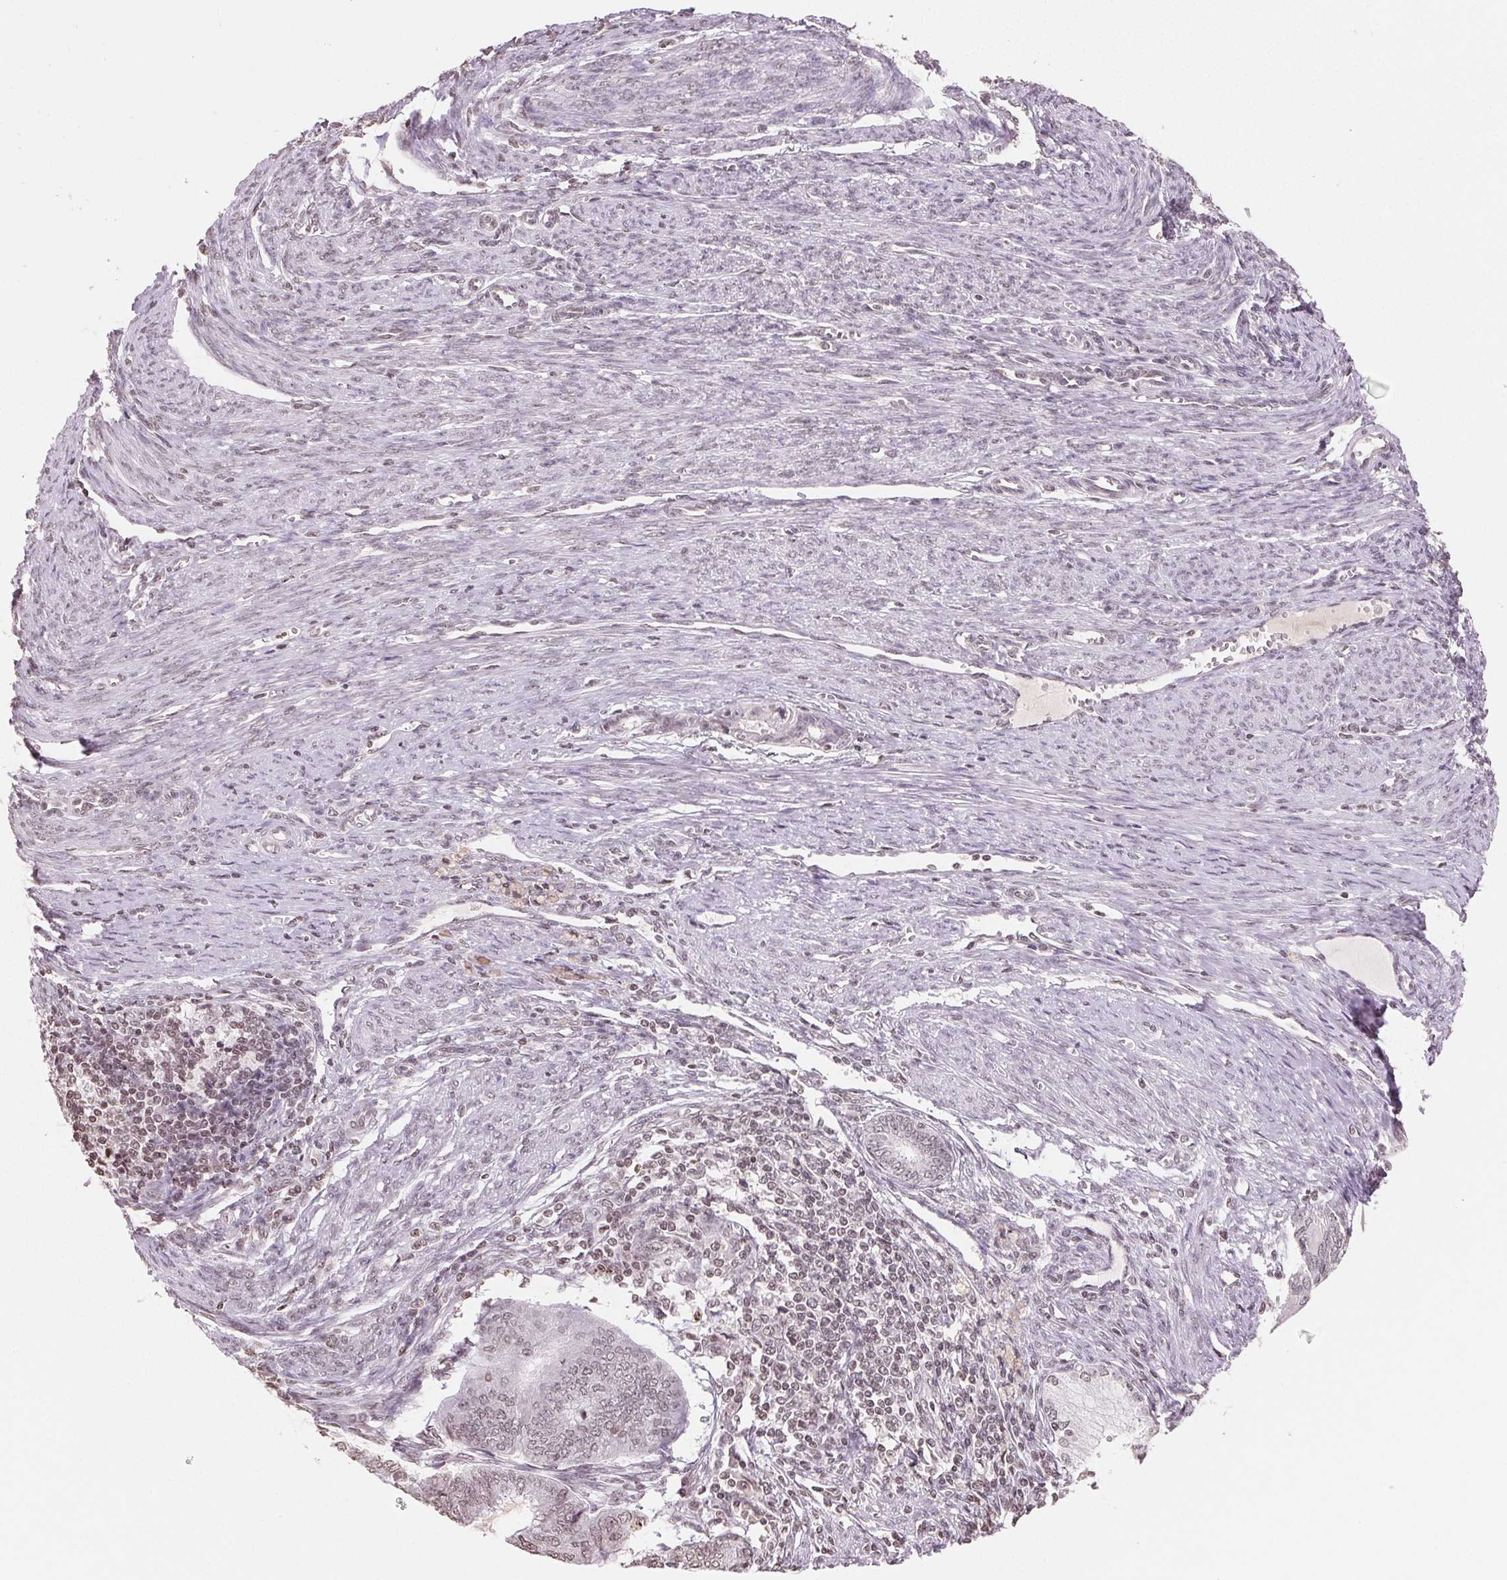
{"staining": {"intensity": "weak", "quantity": "<25%", "location": "nuclear"}, "tissue": "endometrial cancer", "cell_type": "Tumor cells", "image_type": "cancer", "snomed": [{"axis": "morphology", "description": "Adenocarcinoma, NOS"}, {"axis": "topography", "description": "Endometrium"}], "caption": "The photomicrograph exhibits no significant positivity in tumor cells of adenocarcinoma (endometrial). (Brightfield microscopy of DAB (3,3'-diaminobenzidine) immunohistochemistry (IHC) at high magnification).", "gene": "TBP", "patient": {"sex": "female", "age": 79}}